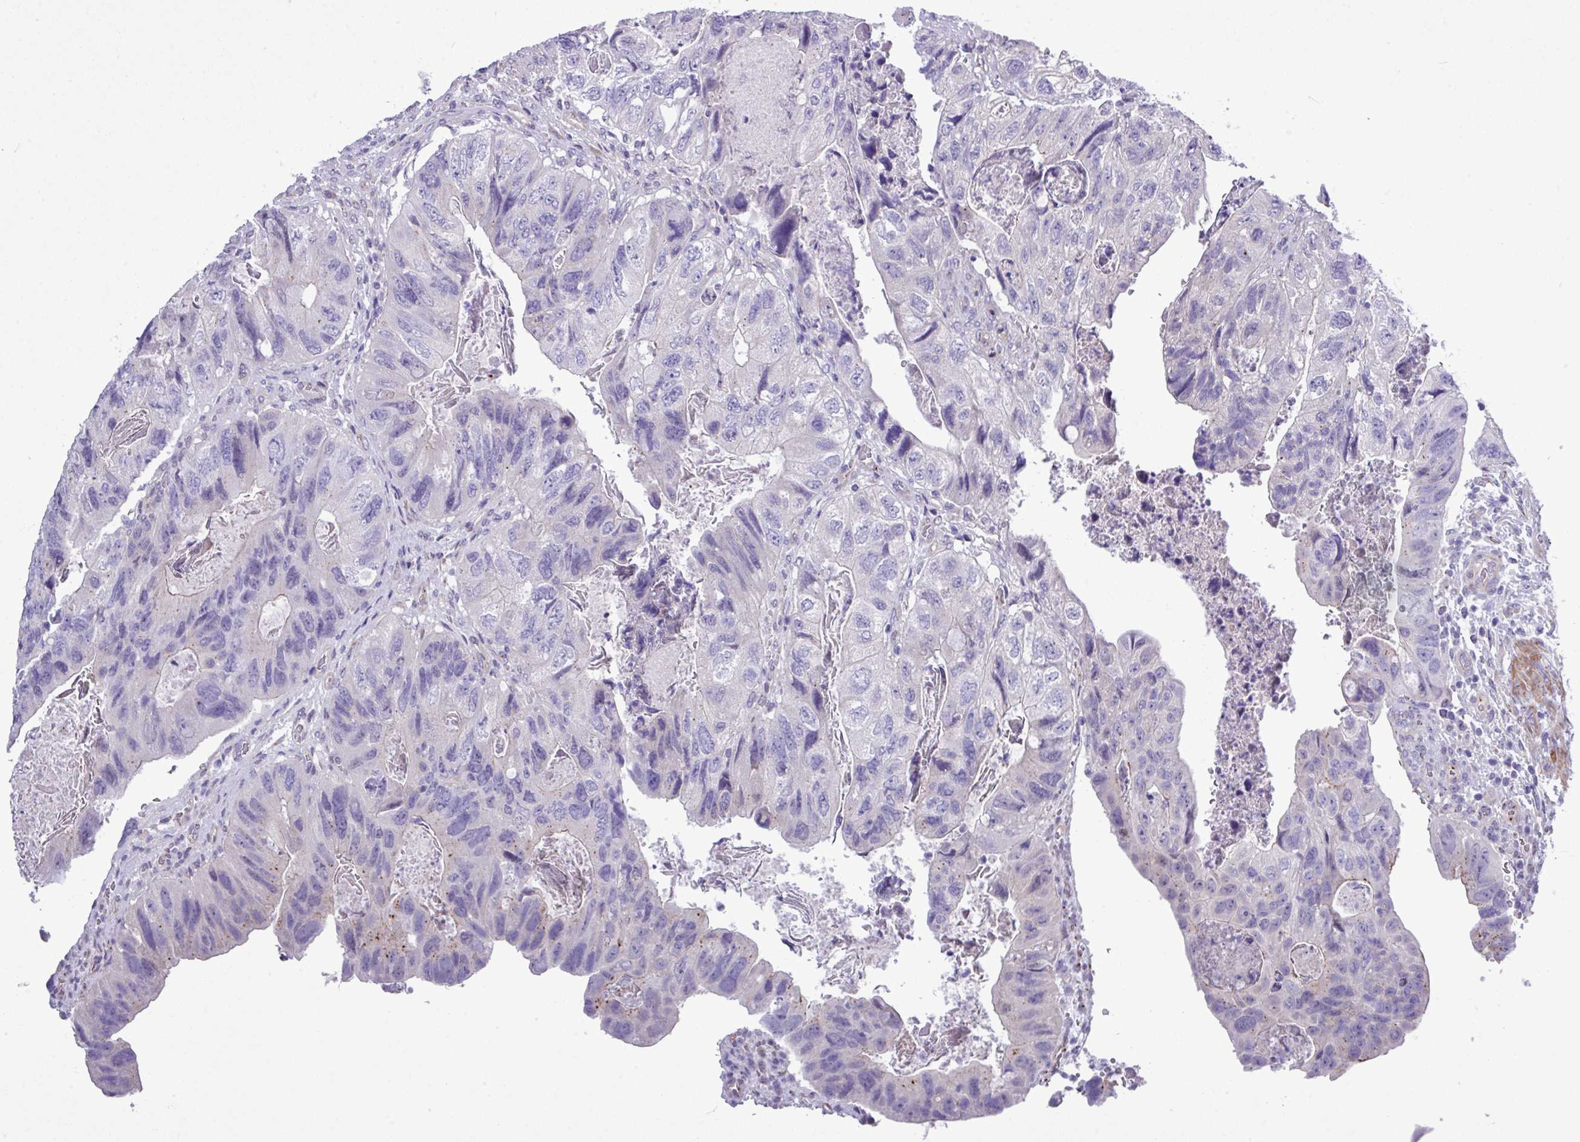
{"staining": {"intensity": "negative", "quantity": "none", "location": "none"}, "tissue": "colorectal cancer", "cell_type": "Tumor cells", "image_type": "cancer", "snomed": [{"axis": "morphology", "description": "Adenocarcinoma, NOS"}, {"axis": "topography", "description": "Rectum"}], "caption": "A high-resolution micrograph shows immunohistochemistry staining of colorectal cancer, which demonstrates no significant staining in tumor cells. (Immunohistochemistry, brightfield microscopy, high magnification).", "gene": "SPINK8", "patient": {"sex": "male", "age": 63}}